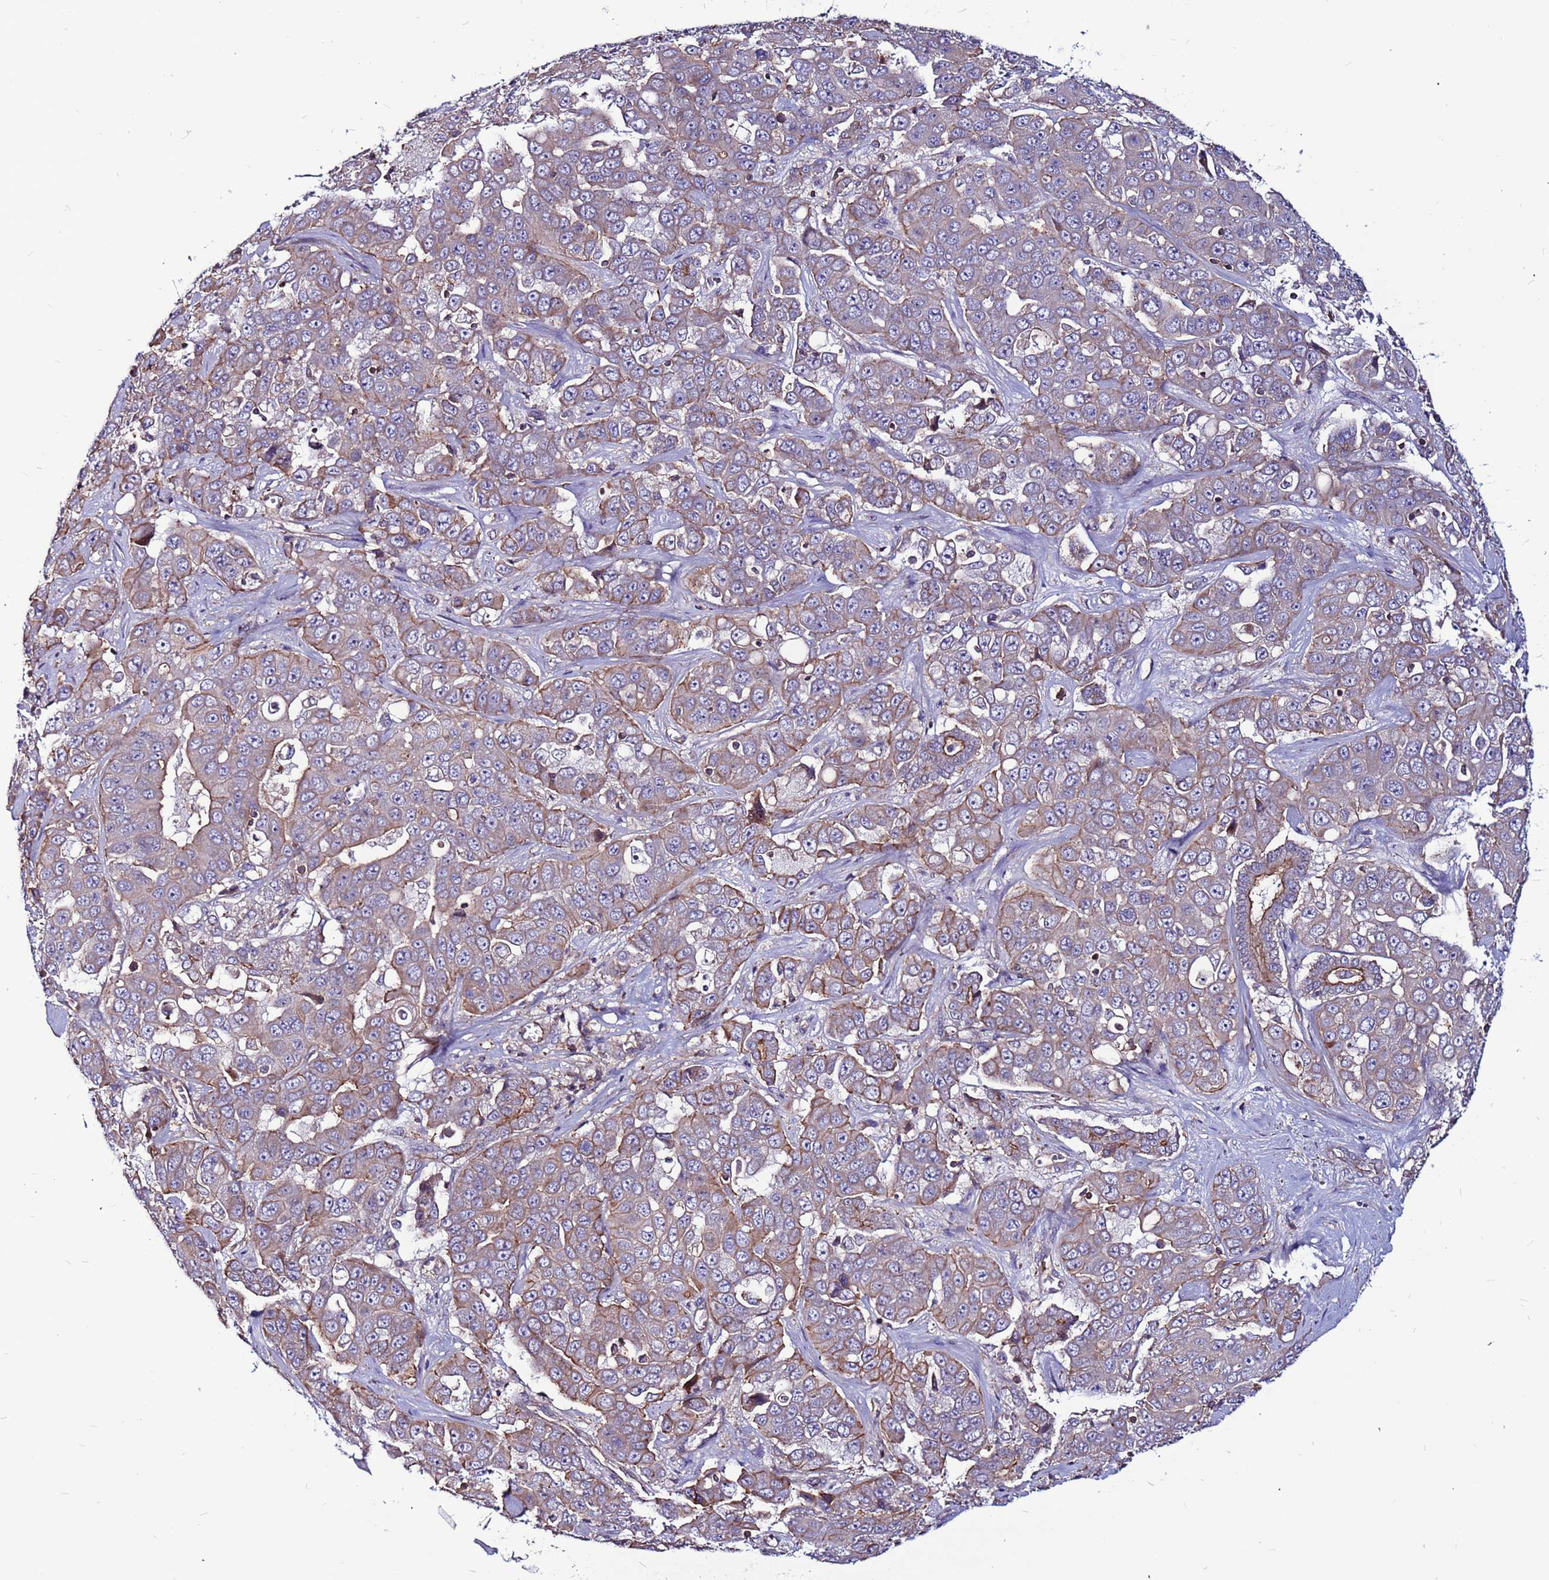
{"staining": {"intensity": "moderate", "quantity": "<25%", "location": "cytoplasmic/membranous"}, "tissue": "liver cancer", "cell_type": "Tumor cells", "image_type": "cancer", "snomed": [{"axis": "morphology", "description": "Cholangiocarcinoma"}, {"axis": "topography", "description": "Liver"}], "caption": "An IHC image of neoplastic tissue is shown. Protein staining in brown highlights moderate cytoplasmic/membranous positivity in liver cancer (cholangiocarcinoma) within tumor cells. (Brightfield microscopy of DAB IHC at high magnification).", "gene": "NRN1L", "patient": {"sex": "female", "age": 52}}